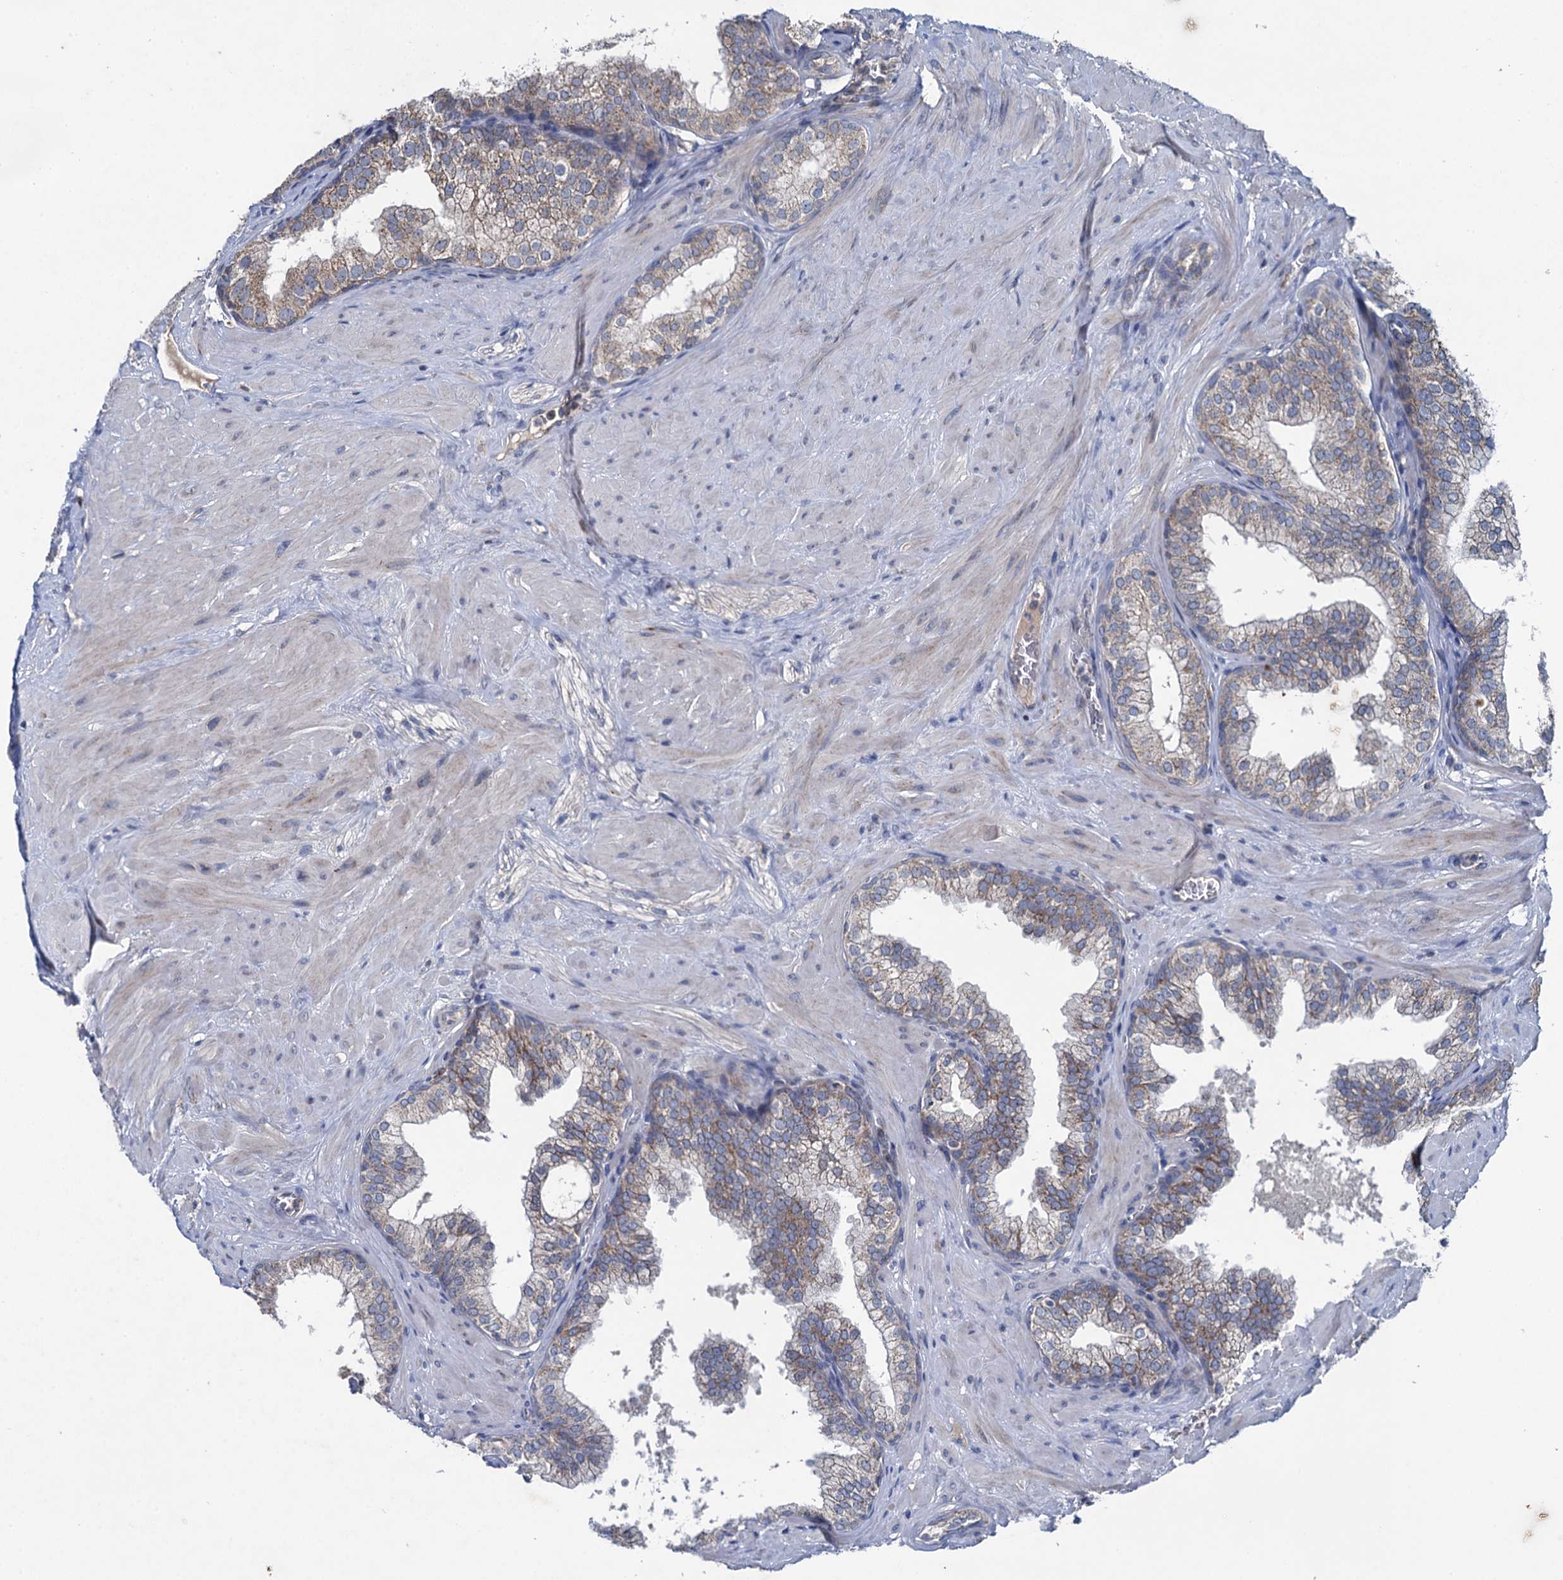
{"staining": {"intensity": "moderate", "quantity": ">75%", "location": "cytoplasmic/membranous"}, "tissue": "prostate", "cell_type": "Glandular cells", "image_type": "normal", "snomed": [{"axis": "morphology", "description": "Normal tissue, NOS"}, {"axis": "topography", "description": "Prostate"}], "caption": "Benign prostate displays moderate cytoplasmic/membranous positivity in approximately >75% of glandular cells, visualized by immunohistochemistry.", "gene": "METTL4", "patient": {"sex": "male", "age": 60}}